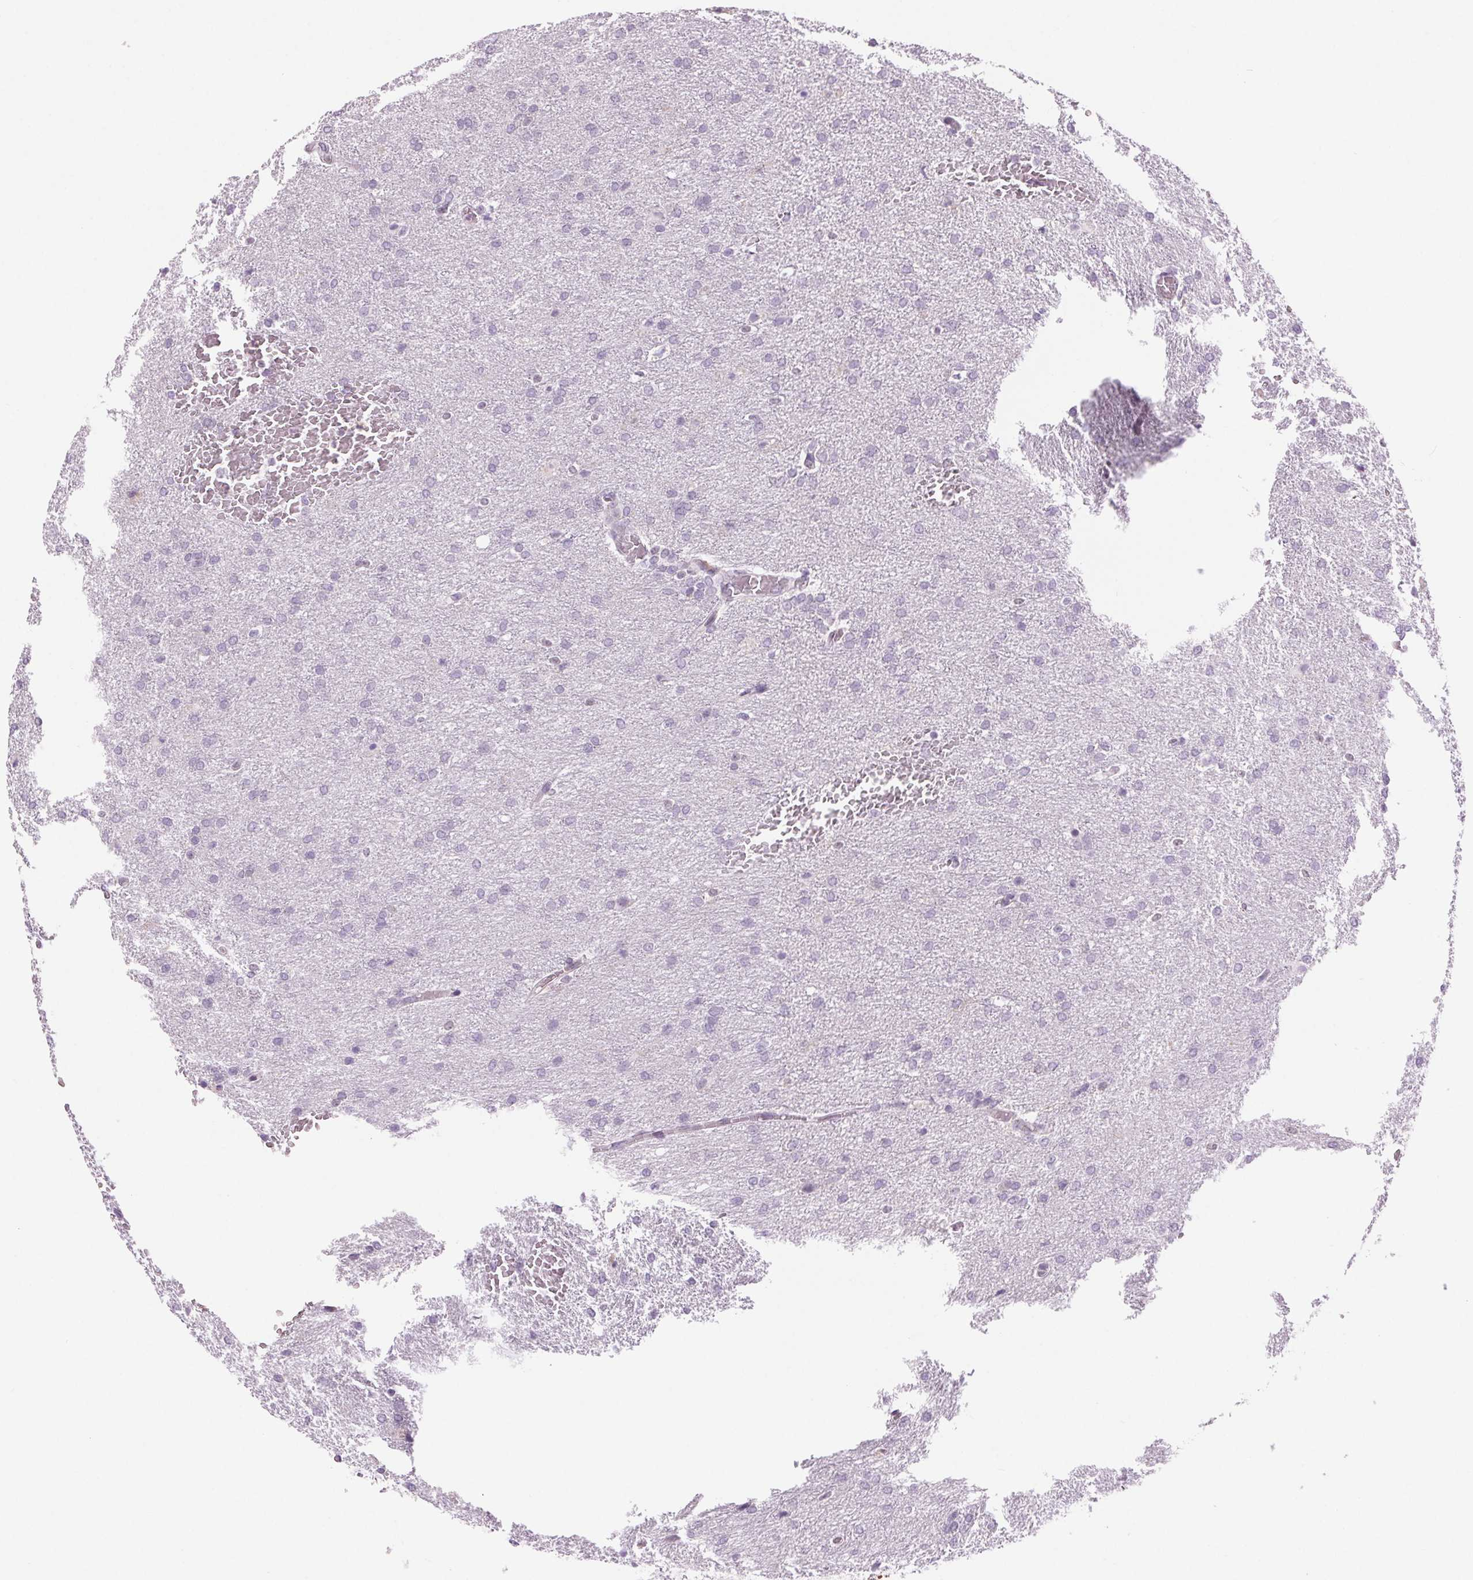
{"staining": {"intensity": "negative", "quantity": "none", "location": "none"}, "tissue": "glioma", "cell_type": "Tumor cells", "image_type": "cancer", "snomed": [{"axis": "morphology", "description": "Glioma, malignant, High grade"}, {"axis": "topography", "description": "Brain"}], "caption": "The photomicrograph shows no significant expression in tumor cells of malignant high-grade glioma.", "gene": "SLC6A19", "patient": {"sex": "male", "age": 68}}